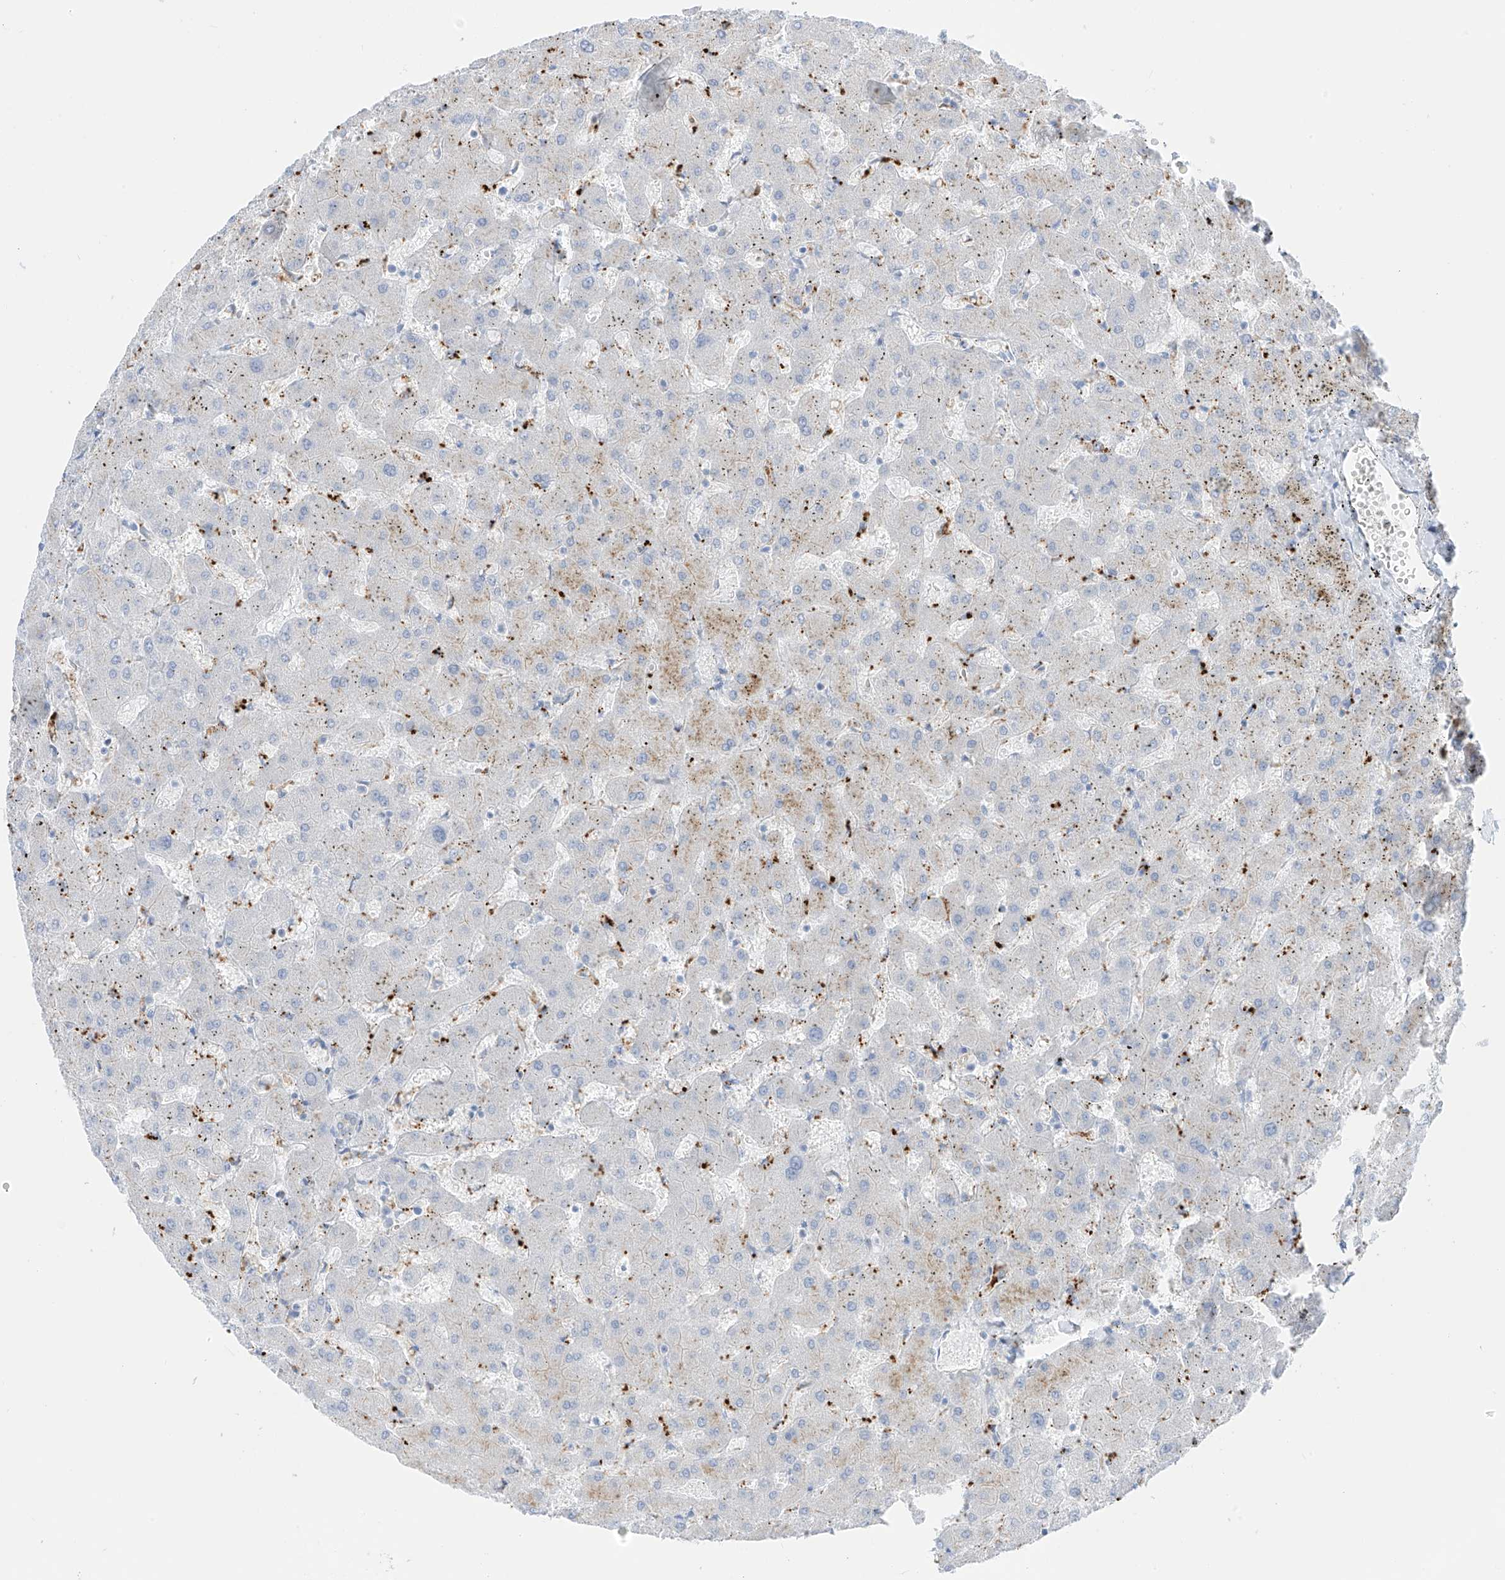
{"staining": {"intensity": "negative", "quantity": "none", "location": "none"}, "tissue": "liver", "cell_type": "Cholangiocytes", "image_type": "normal", "snomed": [{"axis": "morphology", "description": "Normal tissue, NOS"}, {"axis": "topography", "description": "Liver"}], "caption": "This micrograph is of normal liver stained with immunohistochemistry (IHC) to label a protein in brown with the nuclei are counter-stained blue. There is no expression in cholangiocytes.", "gene": "PSPH", "patient": {"sex": "female", "age": 63}}